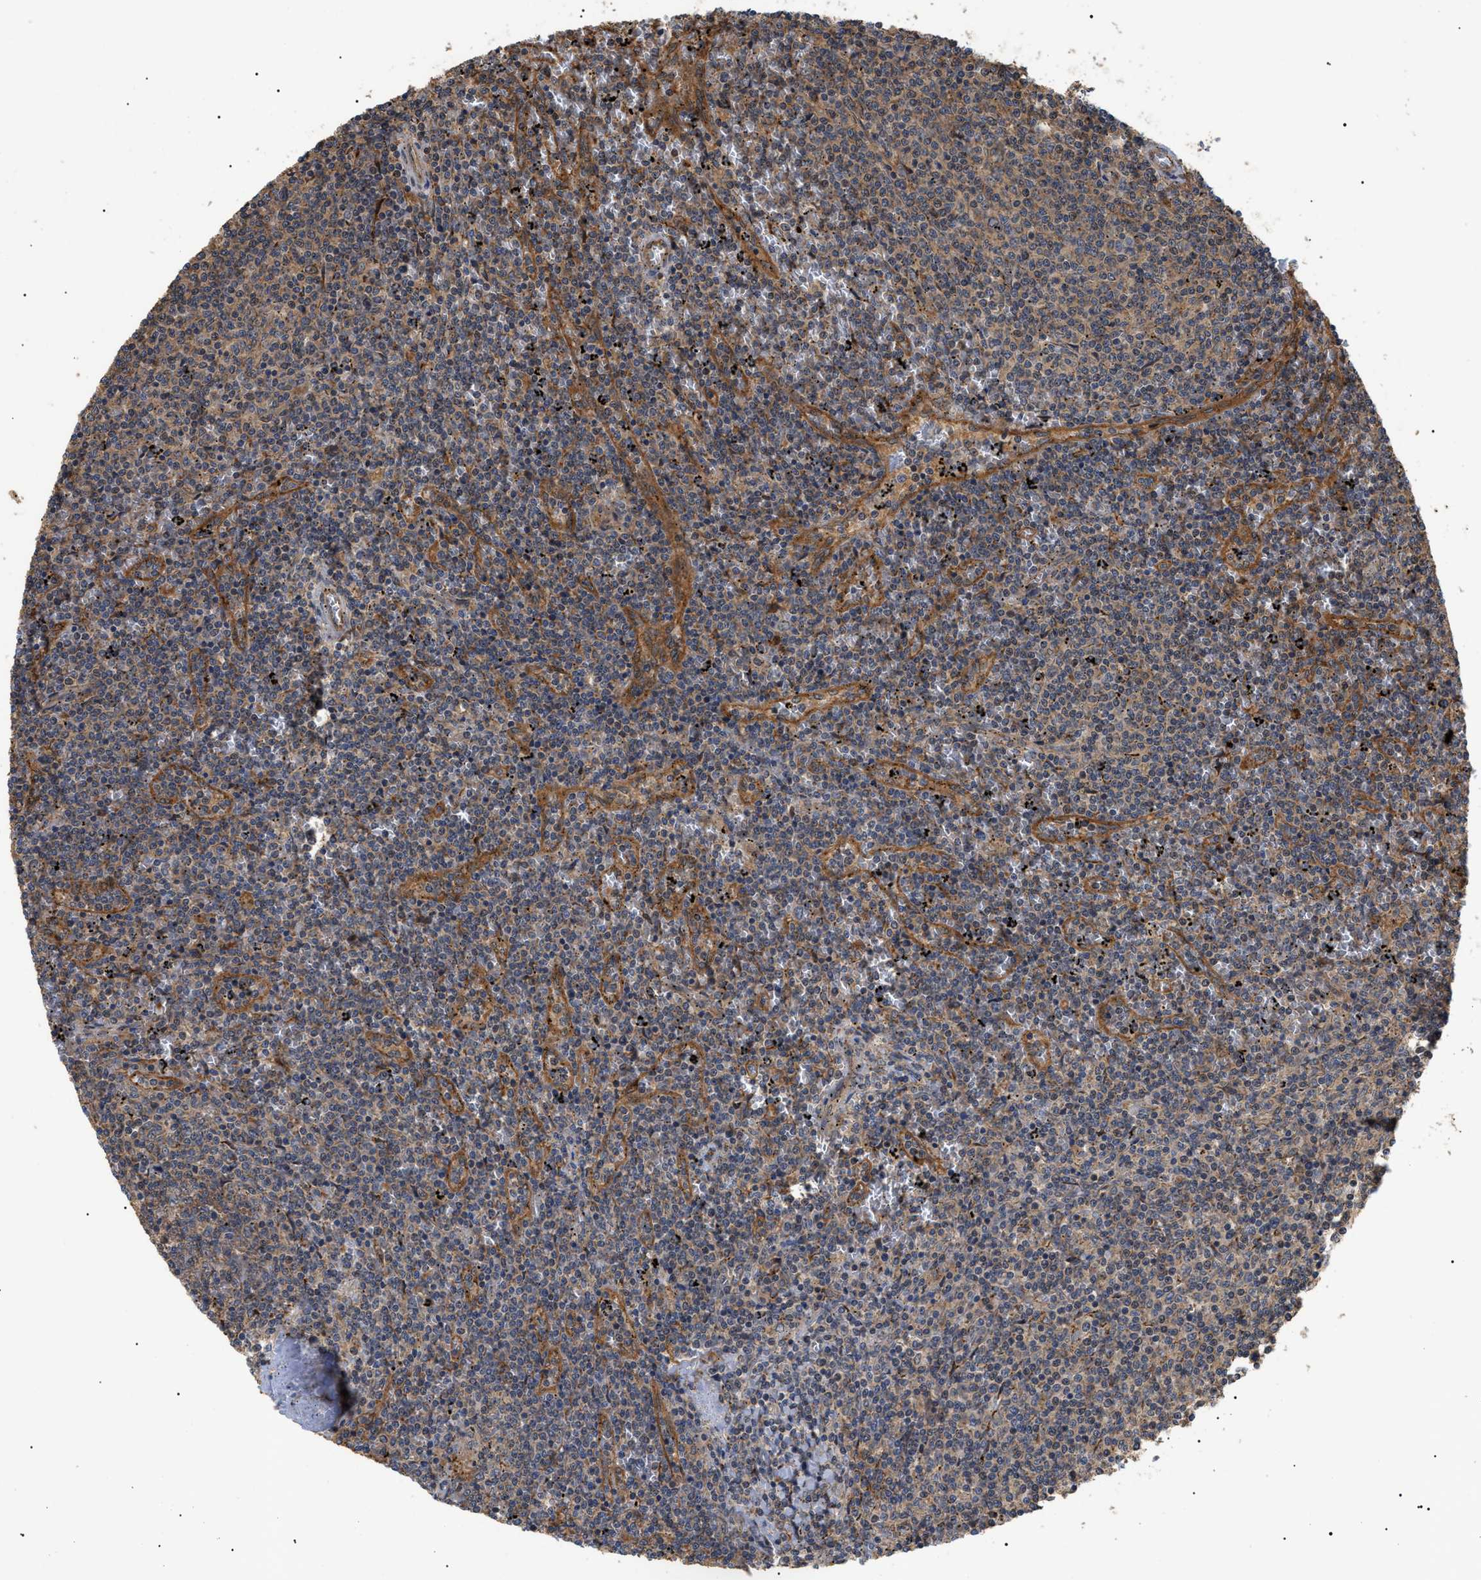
{"staining": {"intensity": "weak", "quantity": ">75%", "location": "cytoplasmic/membranous,nuclear"}, "tissue": "lymphoma", "cell_type": "Tumor cells", "image_type": "cancer", "snomed": [{"axis": "morphology", "description": "Malignant lymphoma, non-Hodgkin's type, Low grade"}, {"axis": "topography", "description": "Spleen"}], "caption": "This photomicrograph displays IHC staining of low-grade malignant lymphoma, non-Hodgkin's type, with low weak cytoplasmic/membranous and nuclear positivity in approximately >75% of tumor cells.", "gene": "ASTL", "patient": {"sex": "female", "age": 50}}